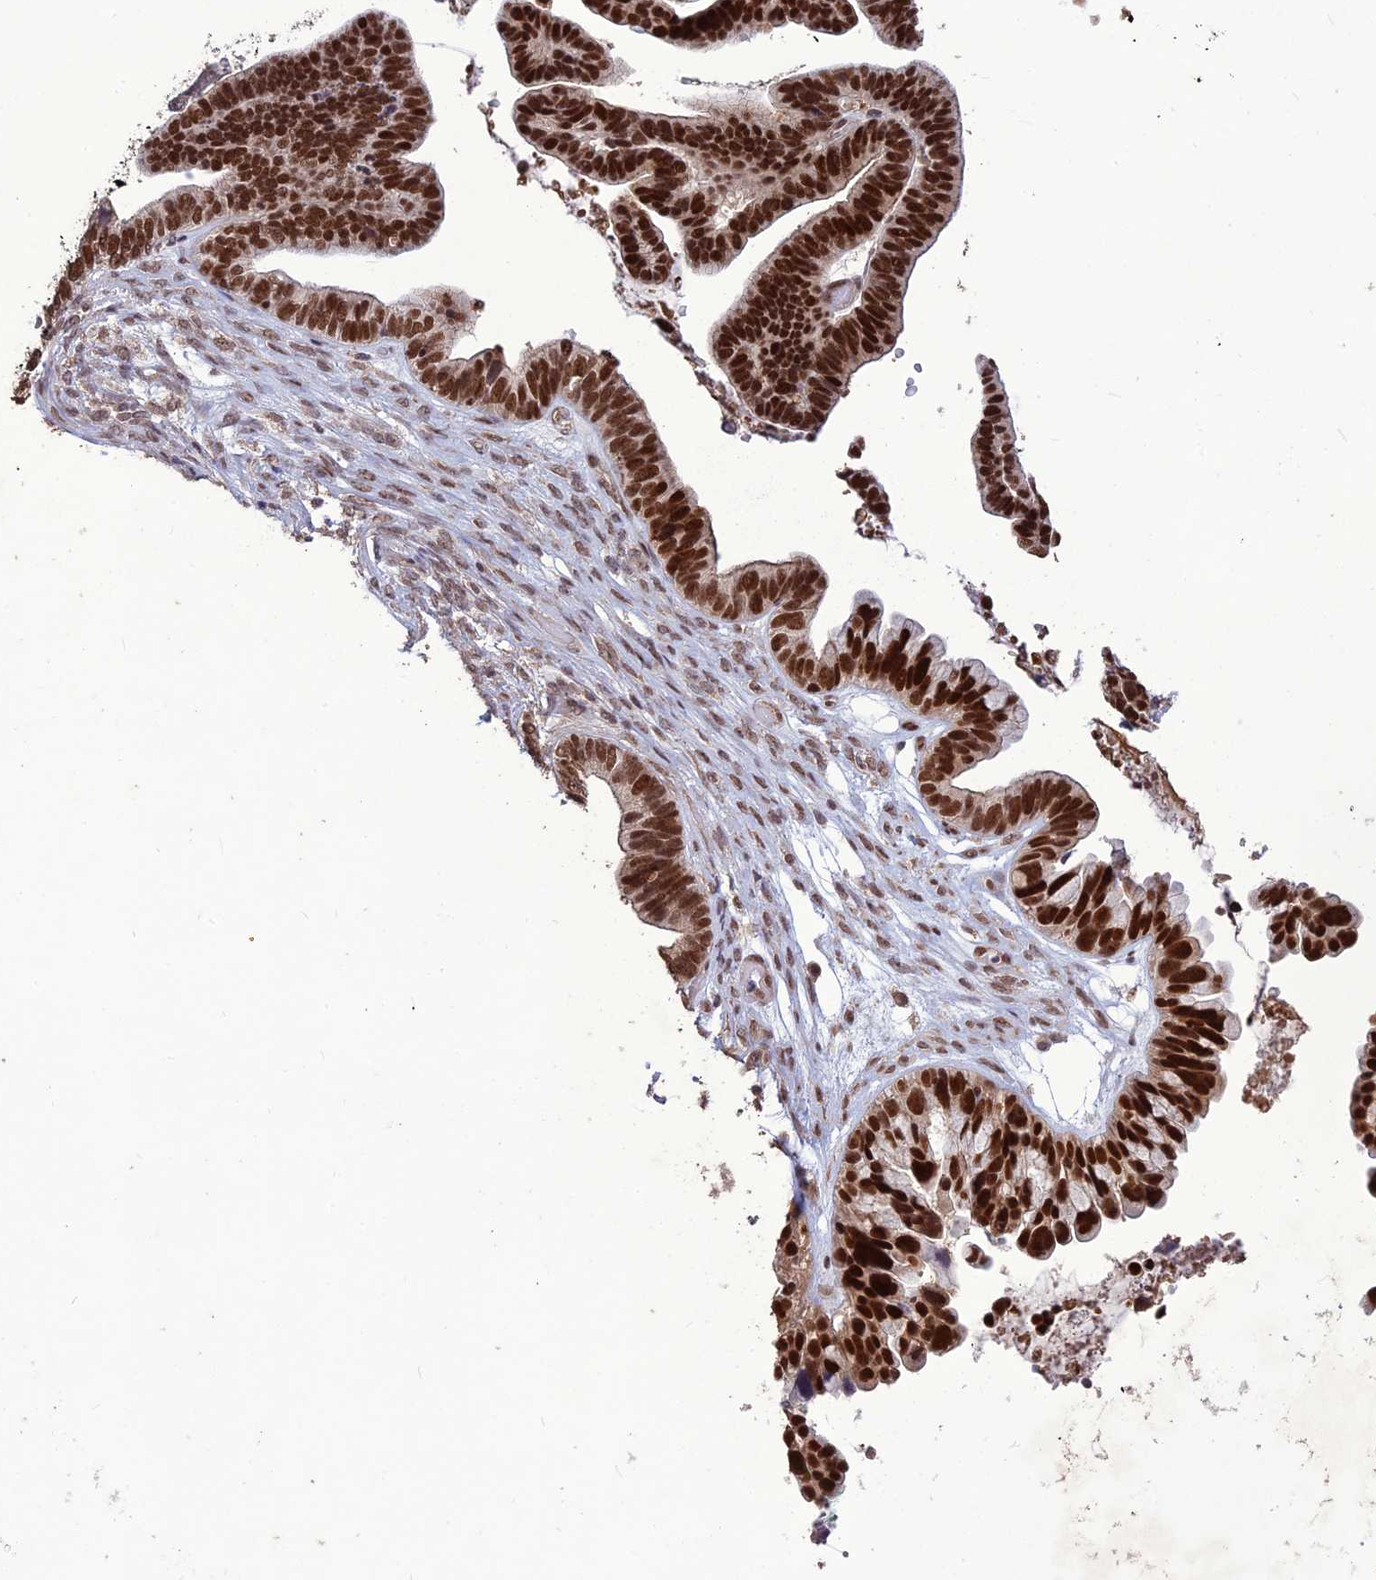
{"staining": {"intensity": "strong", "quantity": ">75%", "location": "nuclear"}, "tissue": "ovarian cancer", "cell_type": "Tumor cells", "image_type": "cancer", "snomed": [{"axis": "morphology", "description": "Cystadenocarcinoma, serous, NOS"}, {"axis": "topography", "description": "Ovary"}], "caption": "Immunohistochemical staining of serous cystadenocarcinoma (ovarian) shows strong nuclear protein staining in approximately >75% of tumor cells. The protein of interest is stained brown, and the nuclei are stained in blue (DAB IHC with brightfield microscopy, high magnification).", "gene": "DIS3", "patient": {"sex": "female", "age": 56}}